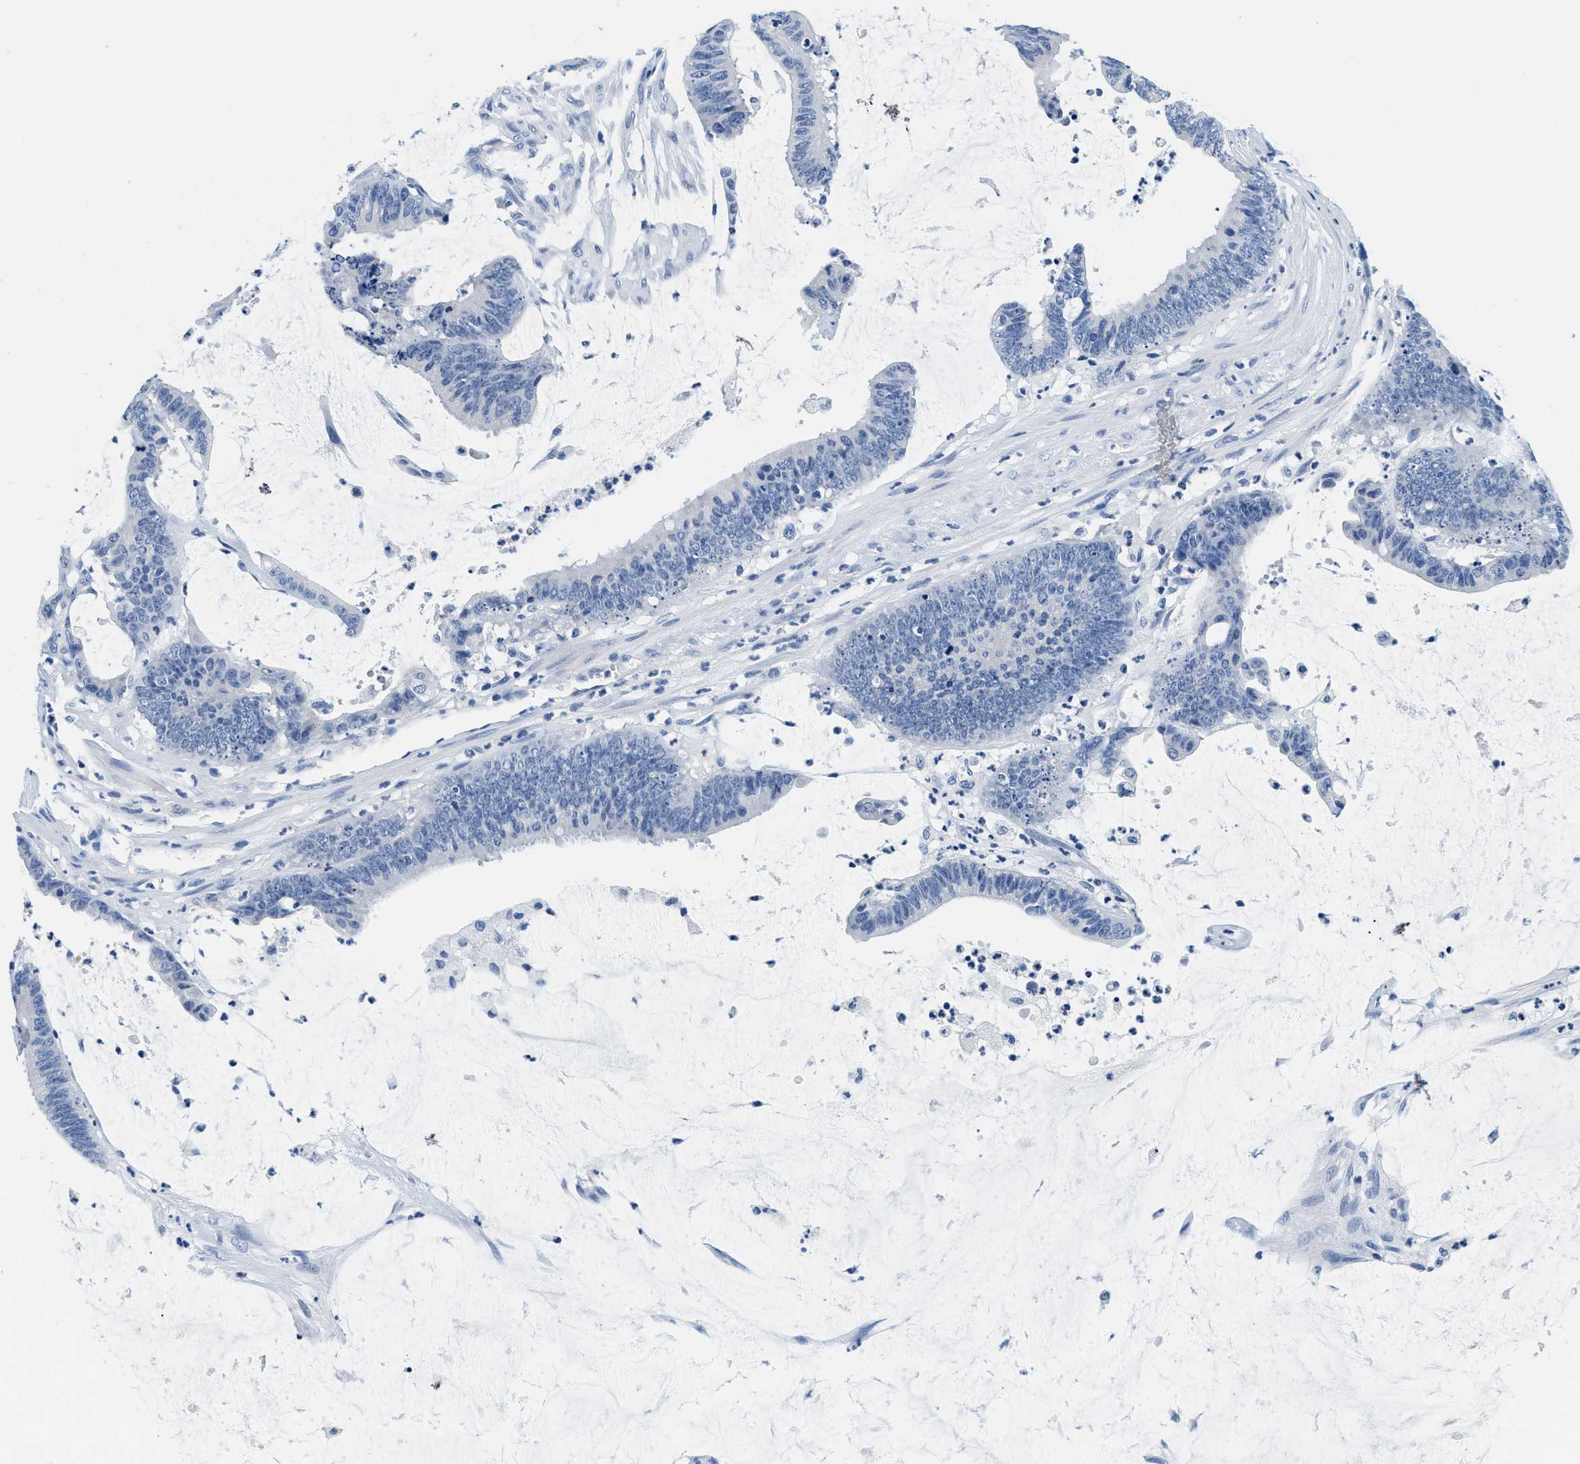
{"staining": {"intensity": "negative", "quantity": "none", "location": "none"}, "tissue": "colorectal cancer", "cell_type": "Tumor cells", "image_type": "cancer", "snomed": [{"axis": "morphology", "description": "Adenocarcinoma, NOS"}, {"axis": "topography", "description": "Rectum"}], "caption": "IHC image of neoplastic tissue: colorectal cancer (adenocarcinoma) stained with DAB (3,3'-diaminobenzidine) displays no significant protein staining in tumor cells. (DAB immunohistochemistry with hematoxylin counter stain).", "gene": "GSTM3", "patient": {"sex": "female", "age": 66}}